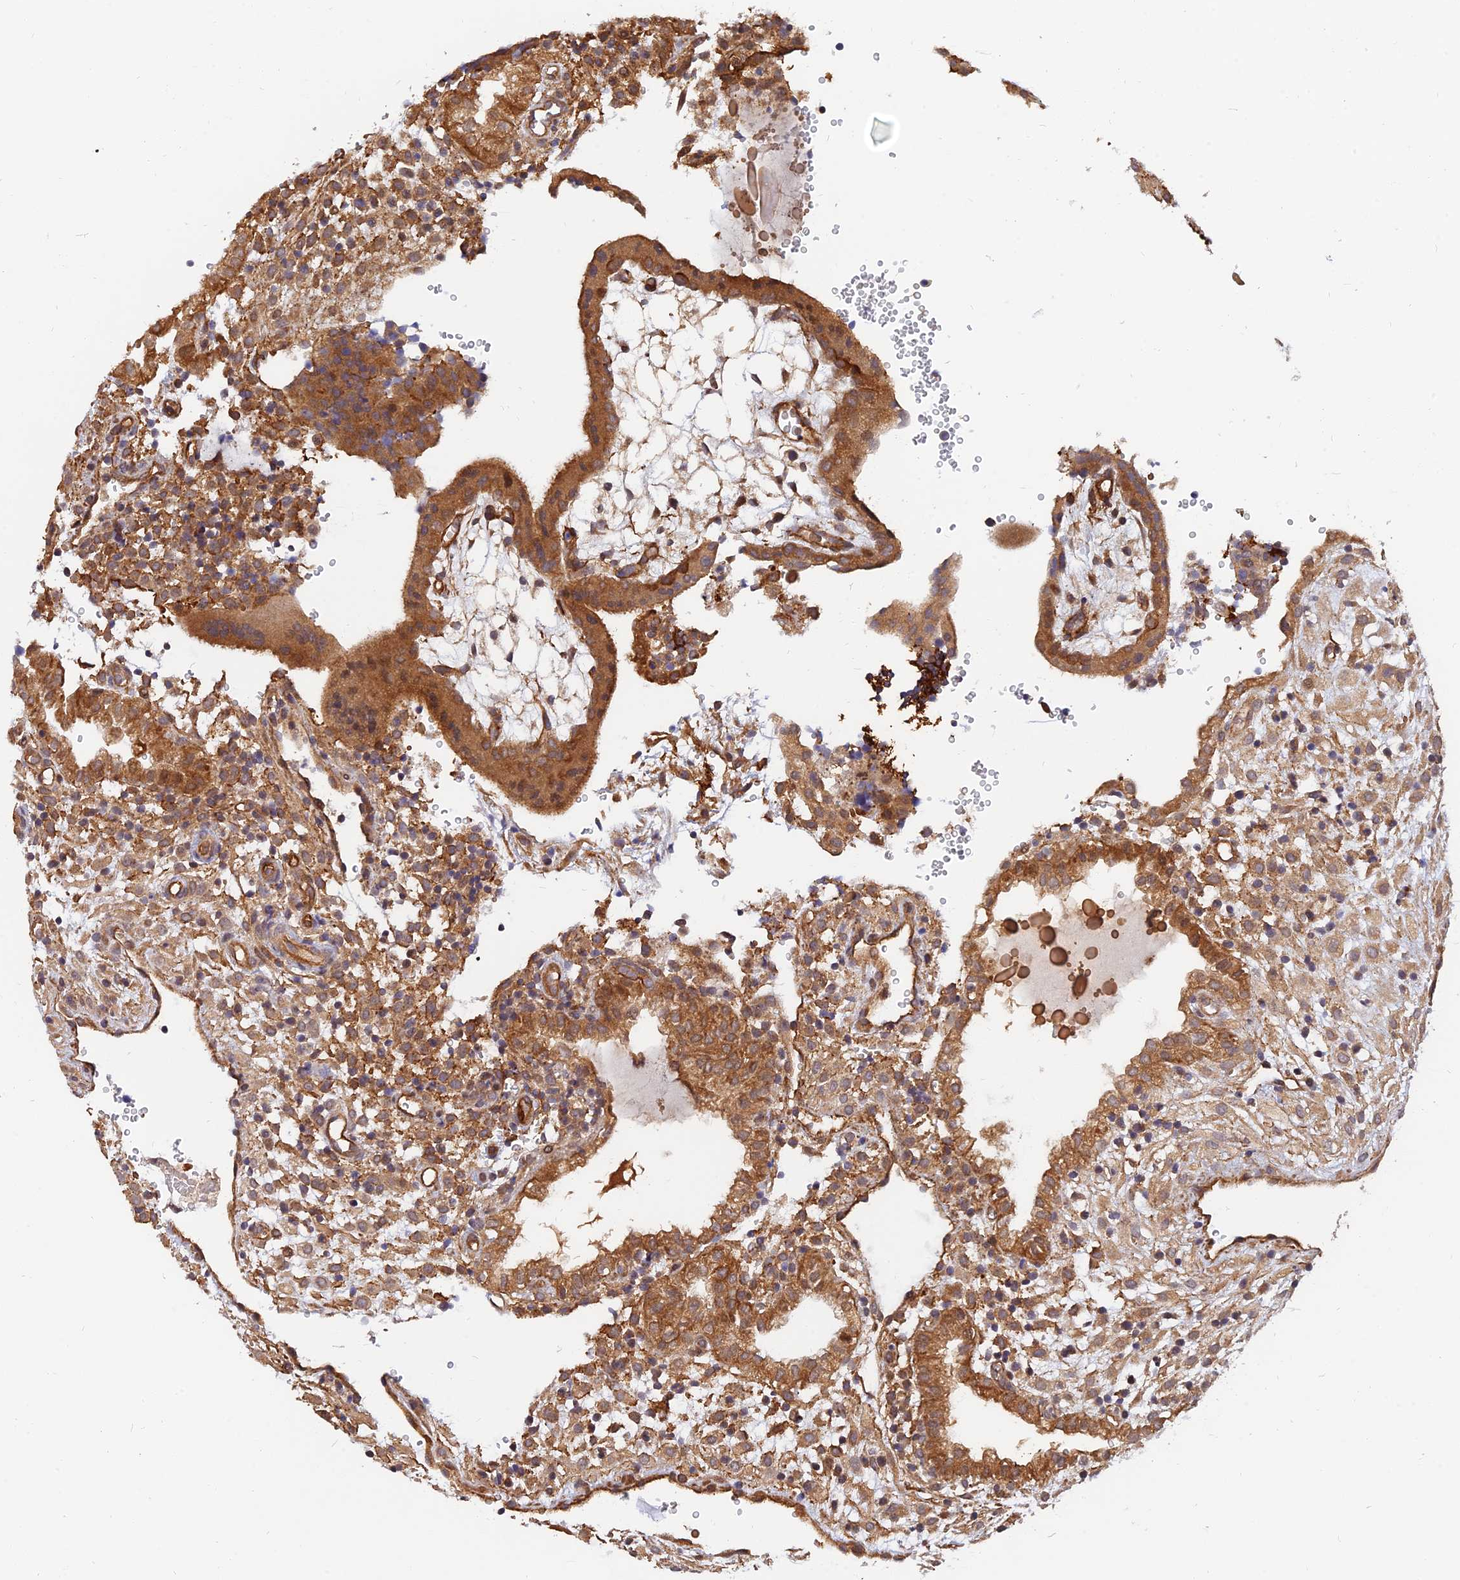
{"staining": {"intensity": "strong", "quantity": ">75%", "location": "cytoplasmic/membranous"}, "tissue": "placenta", "cell_type": "Trophoblastic cells", "image_type": "normal", "snomed": [{"axis": "morphology", "description": "Normal tissue, NOS"}, {"axis": "topography", "description": "Placenta"}], "caption": "IHC of normal placenta displays high levels of strong cytoplasmic/membranous staining in approximately >75% of trophoblastic cells.", "gene": "WDR41", "patient": {"sex": "female", "age": 18}}